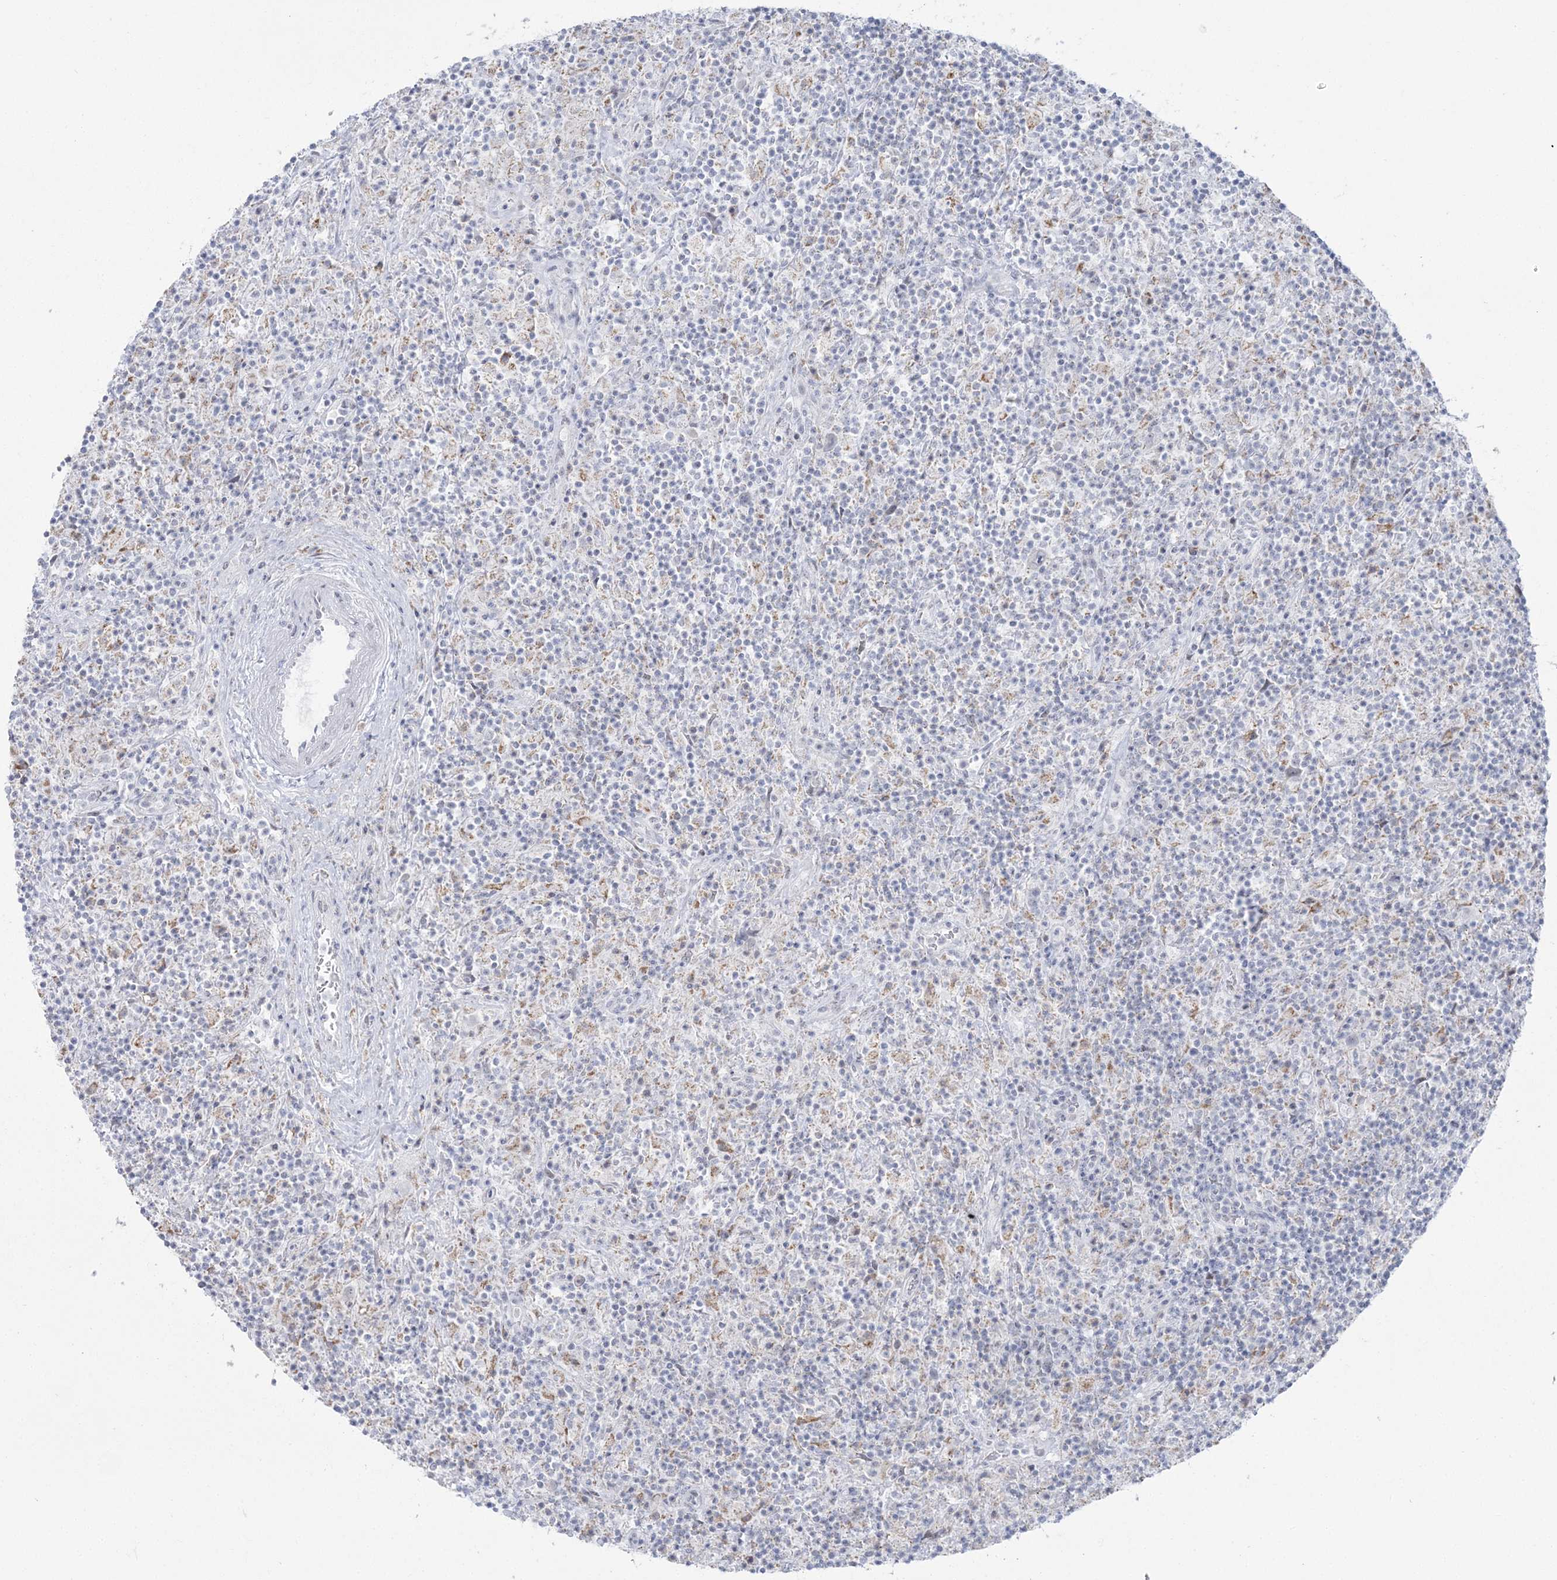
{"staining": {"intensity": "negative", "quantity": "none", "location": "none"}, "tissue": "lymphoma", "cell_type": "Tumor cells", "image_type": "cancer", "snomed": [{"axis": "morphology", "description": "Hodgkin's disease, NOS"}, {"axis": "topography", "description": "Lymph node"}], "caption": "High power microscopy image of an immunohistochemistry micrograph of Hodgkin's disease, revealing no significant staining in tumor cells.", "gene": "ZNF843", "patient": {"sex": "male", "age": 70}}